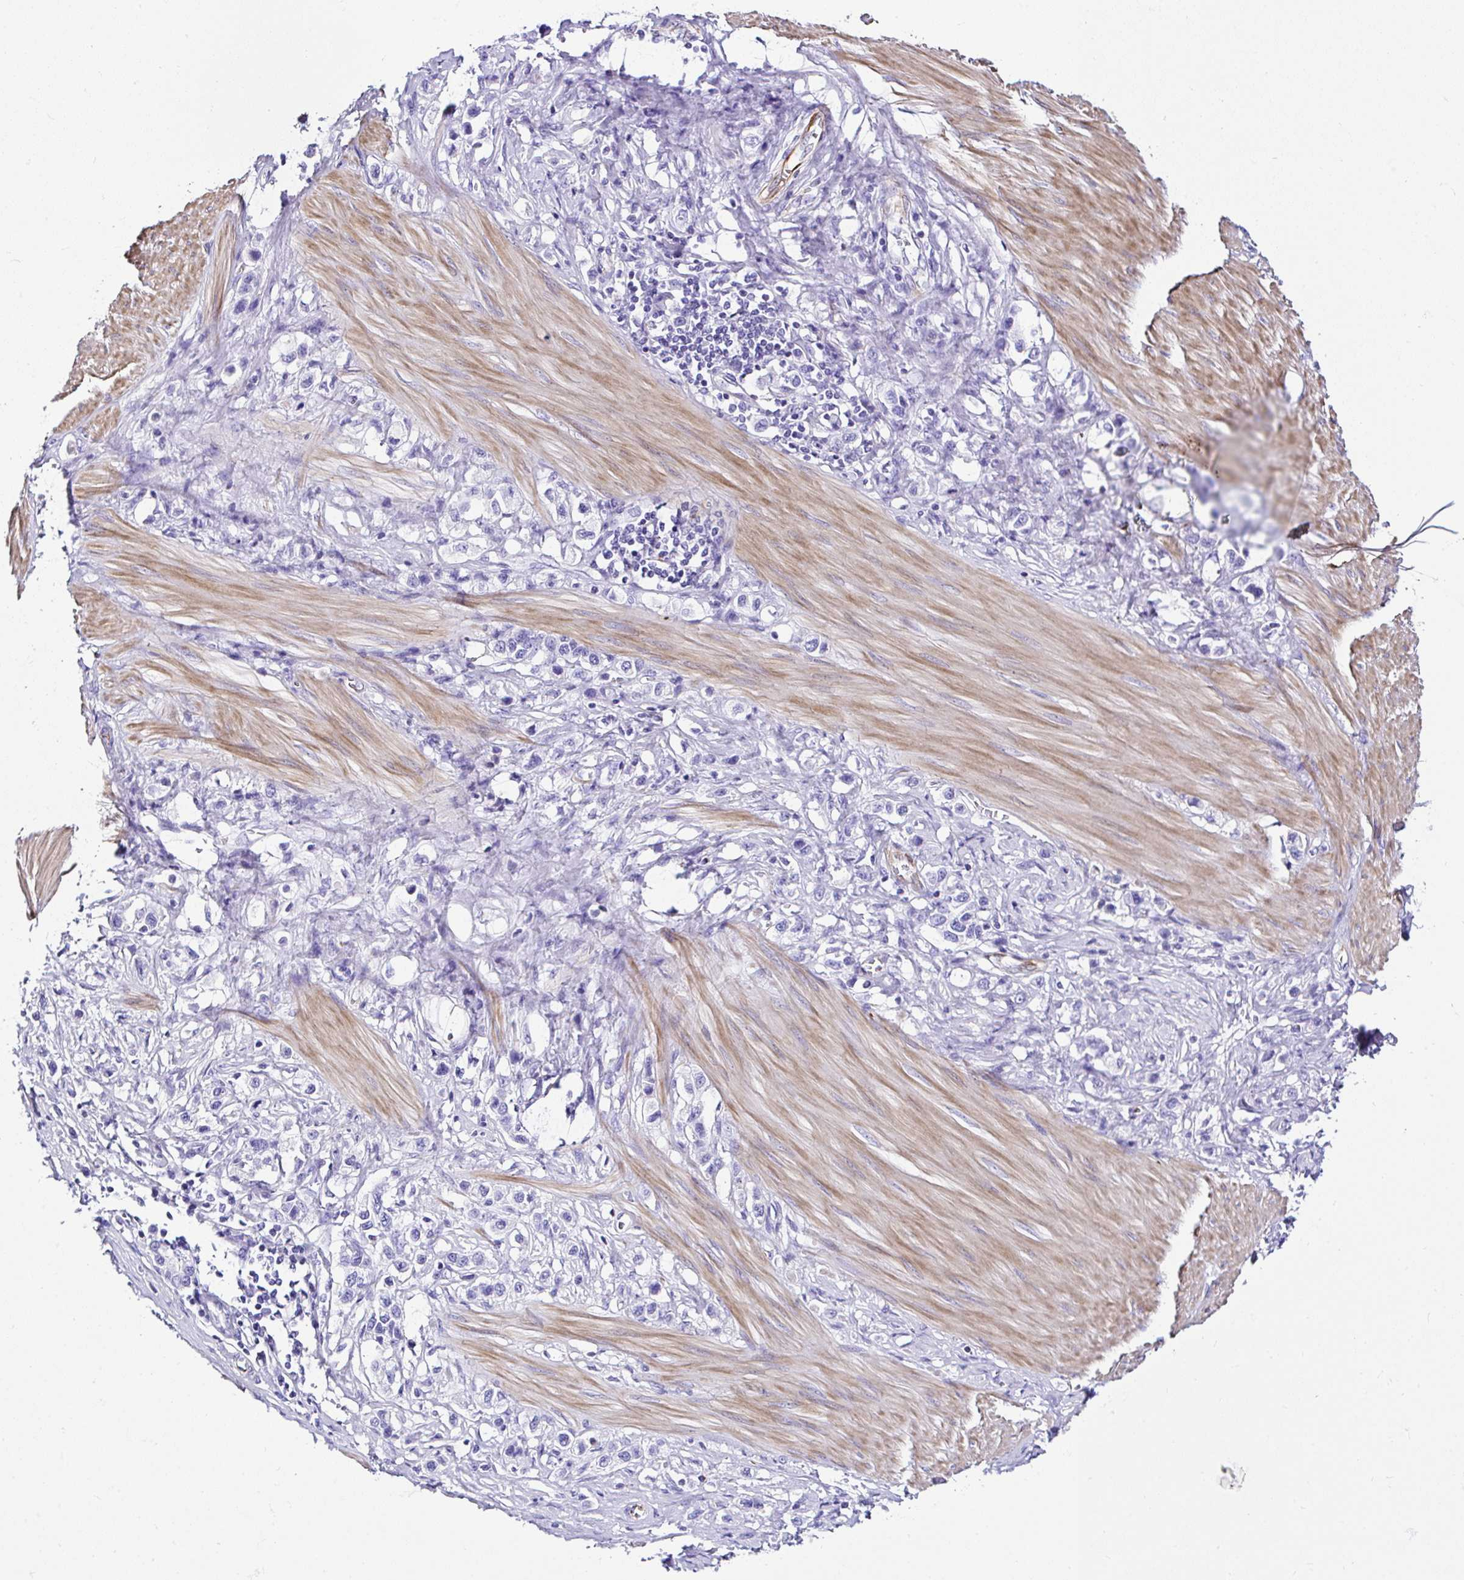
{"staining": {"intensity": "negative", "quantity": "none", "location": "none"}, "tissue": "stomach cancer", "cell_type": "Tumor cells", "image_type": "cancer", "snomed": [{"axis": "morphology", "description": "Adenocarcinoma, NOS"}, {"axis": "topography", "description": "Stomach"}], "caption": "This is an IHC histopathology image of stomach adenocarcinoma. There is no staining in tumor cells.", "gene": "DEPDC5", "patient": {"sex": "female", "age": 65}}